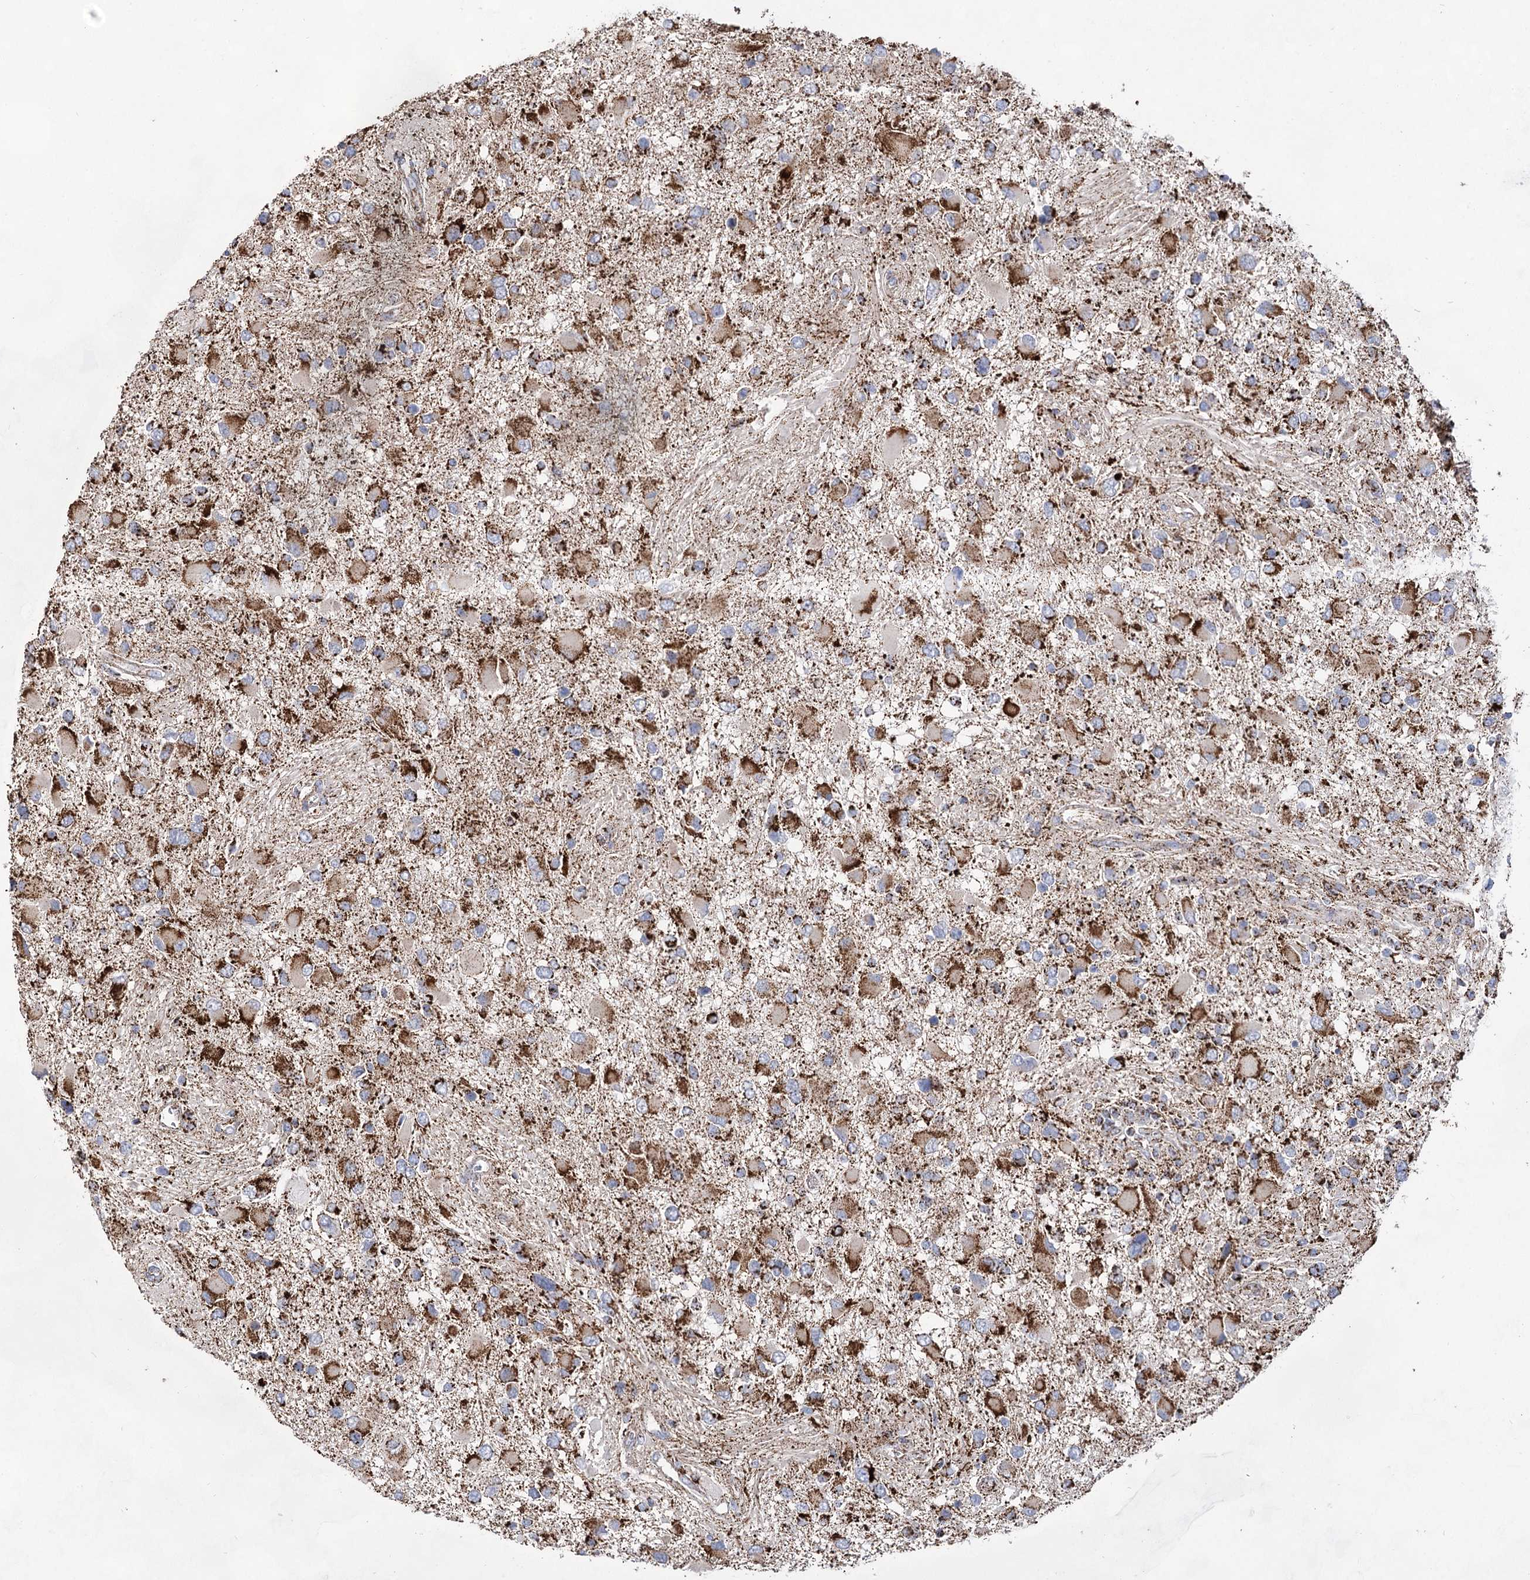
{"staining": {"intensity": "strong", "quantity": "25%-75%", "location": "cytoplasmic/membranous"}, "tissue": "glioma", "cell_type": "Tumor cells", "image_type": "cancer", "snomed": [{"axis": "morphology", "description": "Glioma, malignant, High grade"}, {"axis": "topography", "description": "Brain"}], "caption": "Protein expression analysis of malignant glioma (high-grade) shows strong cytoplasmic/membranous staining in about 25%-75% of tumor cells. The protein is stained brown, and the nuclei are stained in blue (DAB IHC with brightfield microscopy, high magnification).", "gene": "NADK2", "patient": {"sex": "male", "age": 53}}